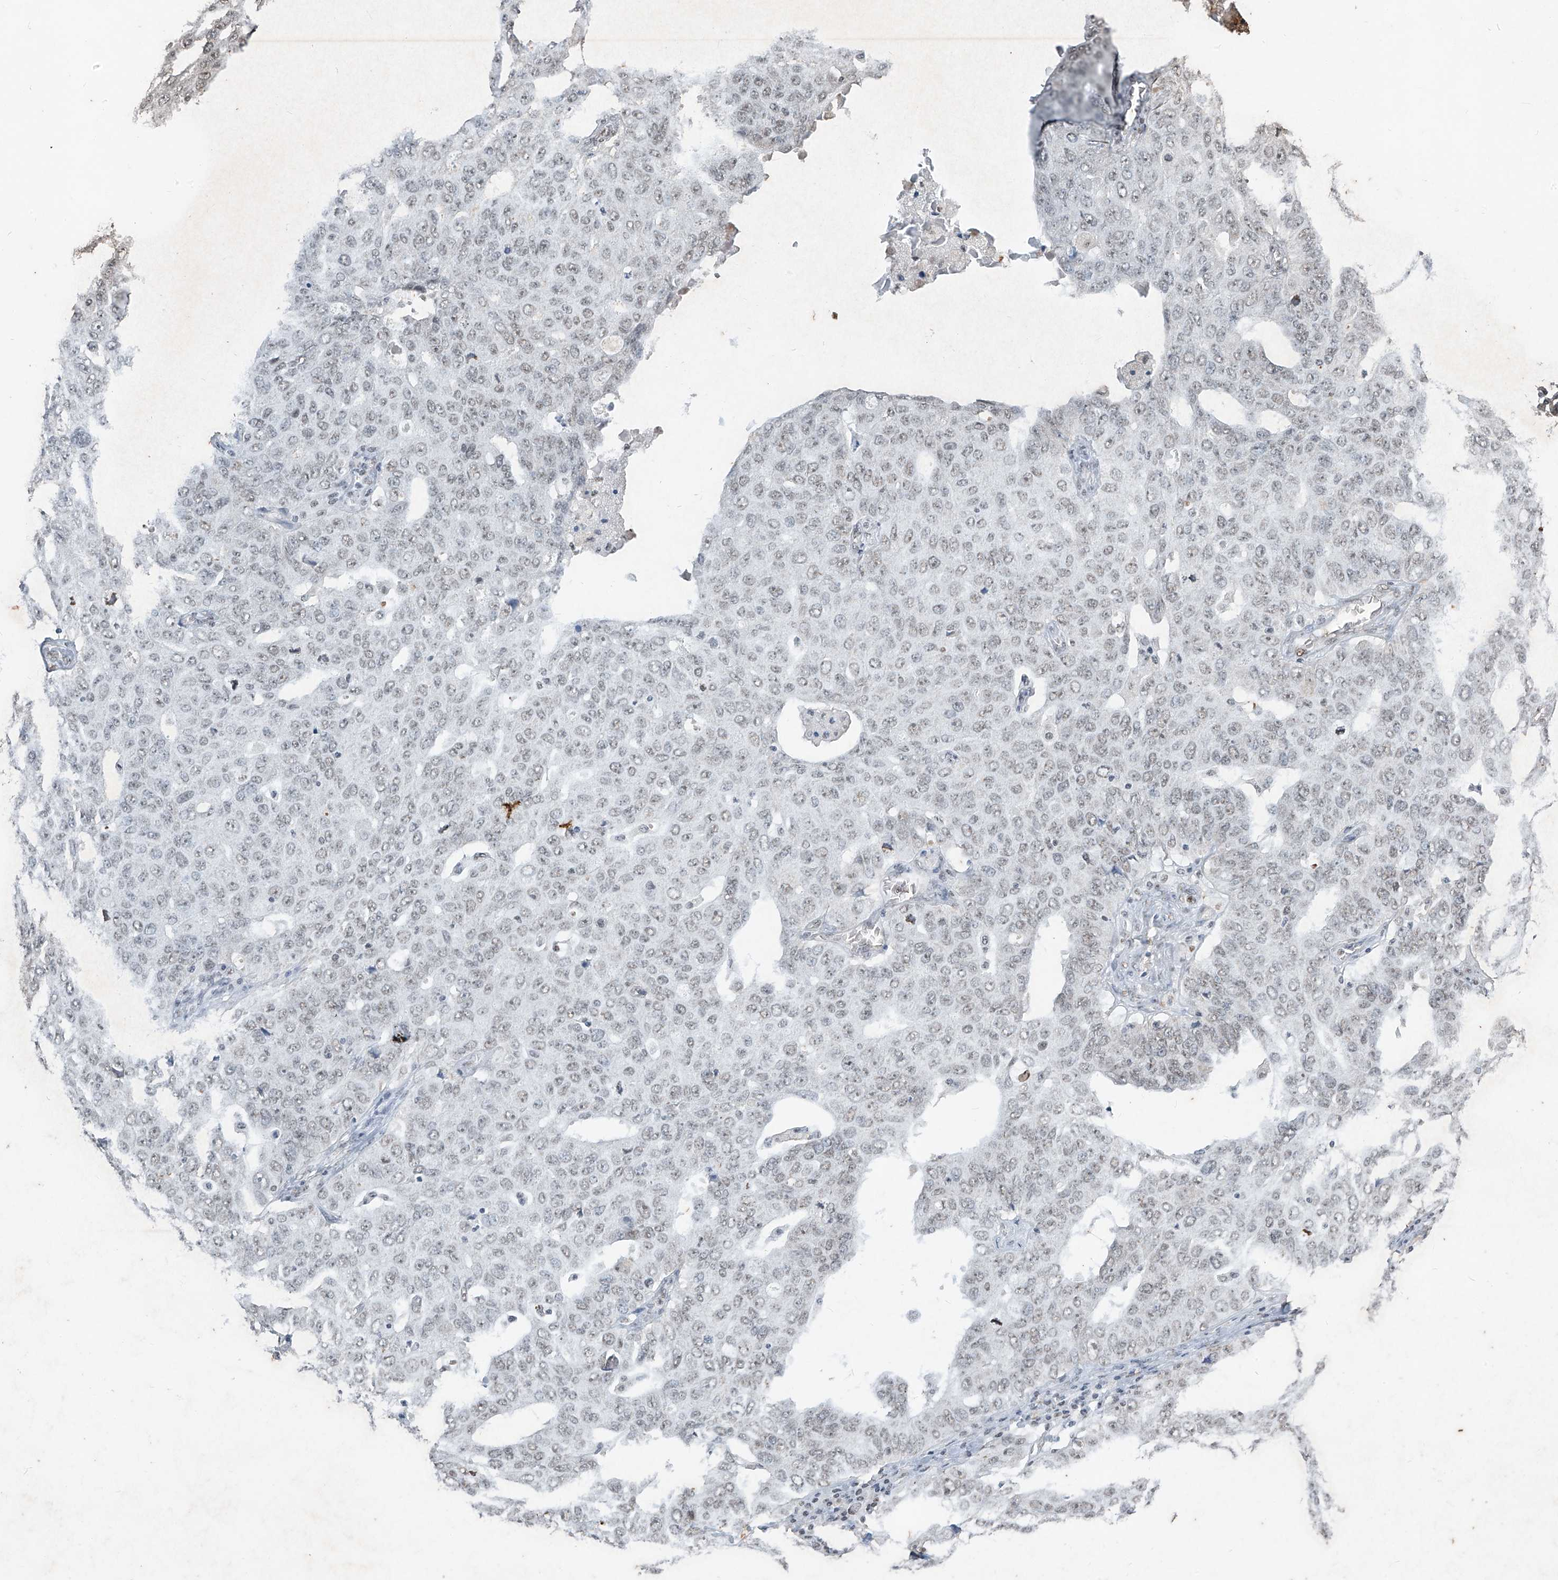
{"staining": {"intensity": "negative", "quantity": "none", "location": "none"}, "tissue": "ovarian cancer", "cell_type": "Tumor cells", "image_type": "cancer", "snomed": [{"axis": "morphology", "description": "Carcinoma, endometroid"}, {"axis": "topography", "description": "Ovary"}], "caption": "This is an IHC image of ovarian endometroid carcinoma. There is no staining in tumor cells.", "gene": "TFEC", "patient": {"sex": "female", "age": 62}}